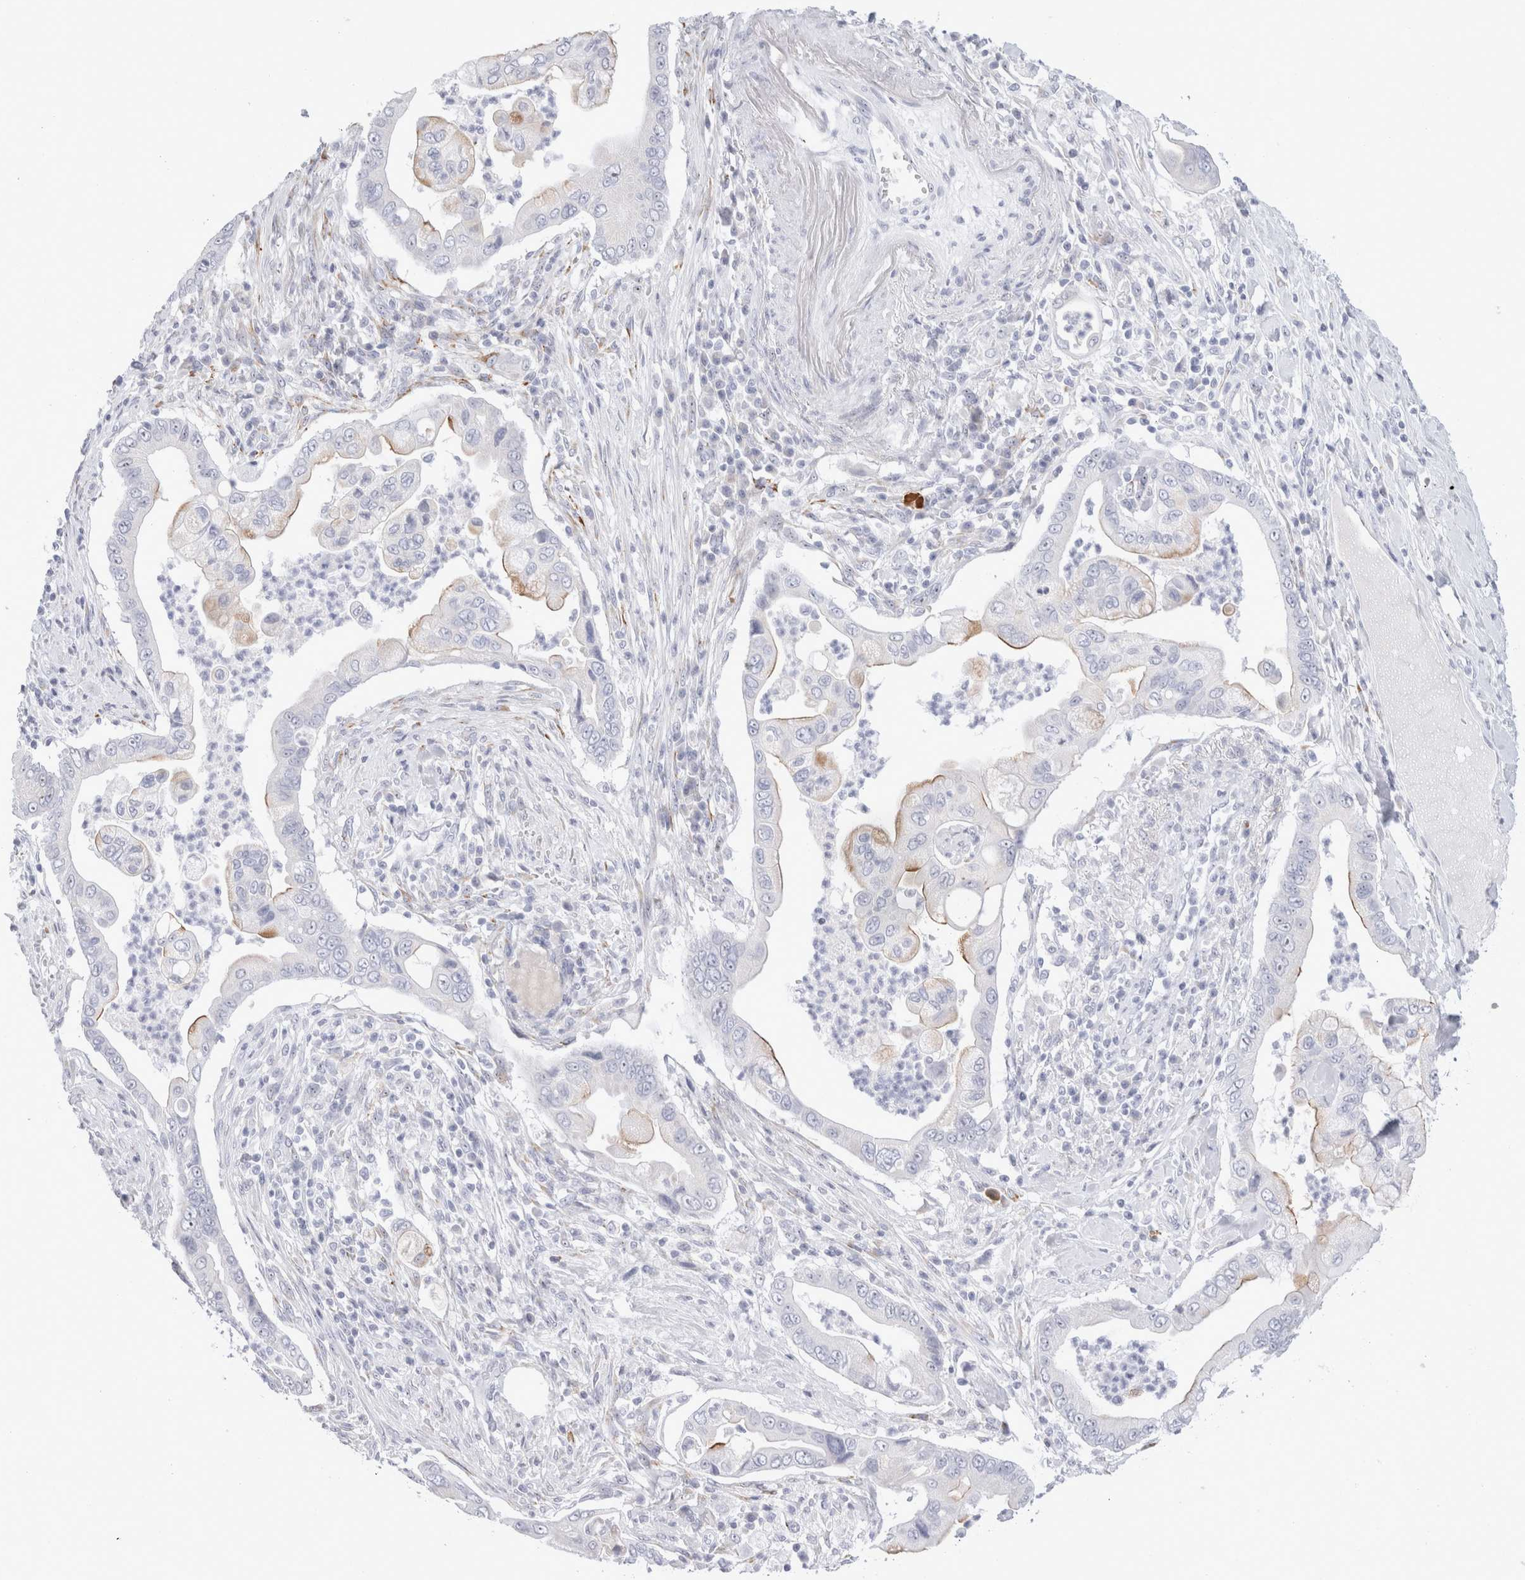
{"staining": {"intensity": "moderate", "quantity": "<25%", "location": "cytoplasmic/membranous"}, "tissue": "pancreatic cancer", "cell_type": "Tumor cells", "image_type": "cancer", "snomed": [{"axis": "morphology", "description": "Adenocarcinoma, NOS"}, {"axis": "topography", "description": "Pancreas"}], "caption": "Pancreatic adenocarcinoma tissue shows moderate cytoplasmic/membranous positivity in approximately <25% of tumor cells", "gene": "MUC15", "patient": {"sex": "male", "age": 78}}